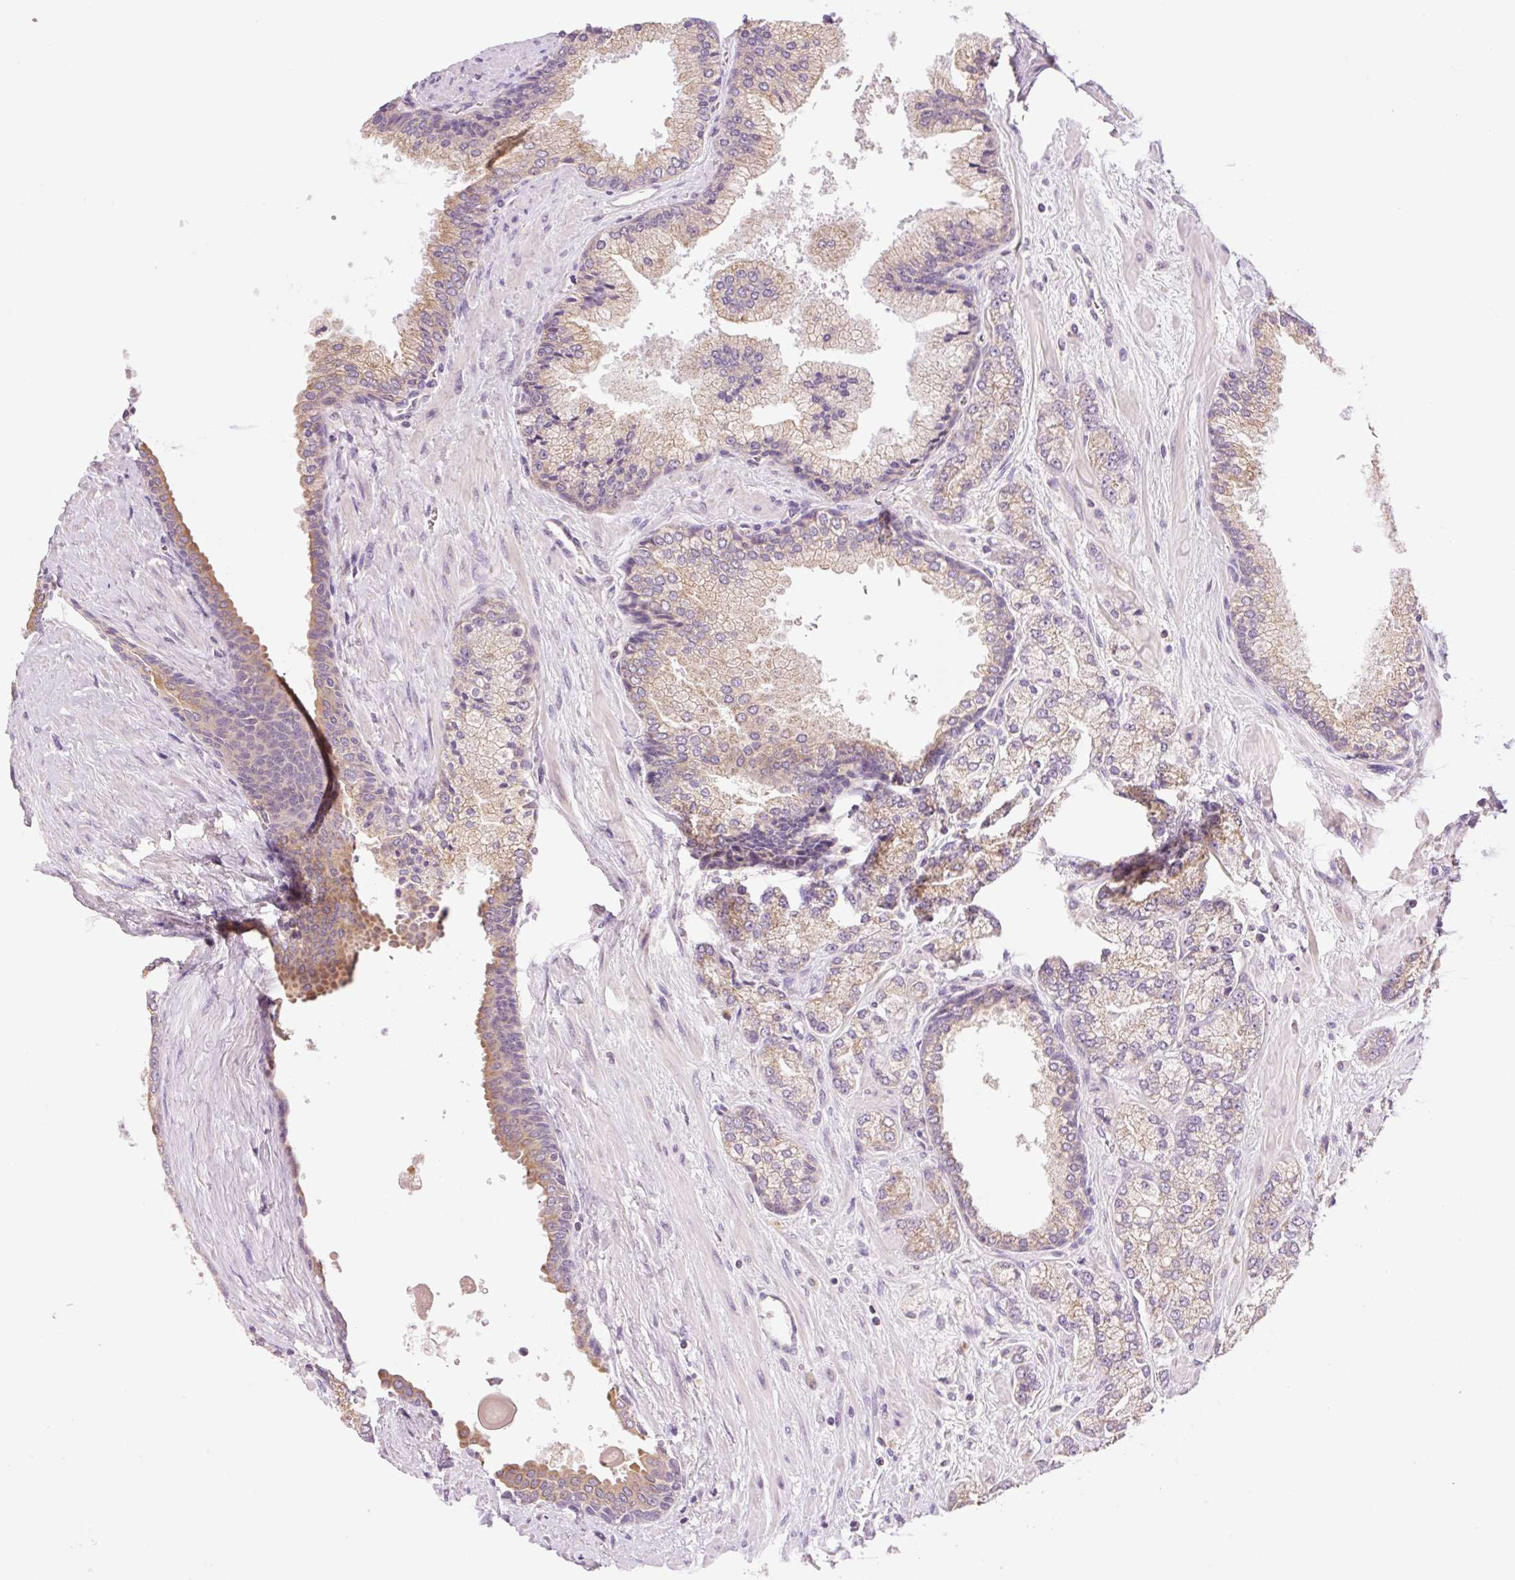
{"staining": {"intensity": "weak", "quantity": "25%-75%", "location": "cytoplasmic/membranous"}, "tissue": "prostate cancer", "cell_type": "Tumor cells", "image_type": "cancer", "snomed": [{"axis": "morphology", "description": "Adenocarcinoma, High grade"}, {"axis": "topography", "description": "Prostate"}], "caption": "Immunohistochemical staining of human adenocarcinoma (high-grade) (prostate) displays low levels of weak cytoplasmic/membranous staining in about 25%-75% of tumor cells.", "gene": "YJU2B", "patient": {"sex": "male", "age": 68}}